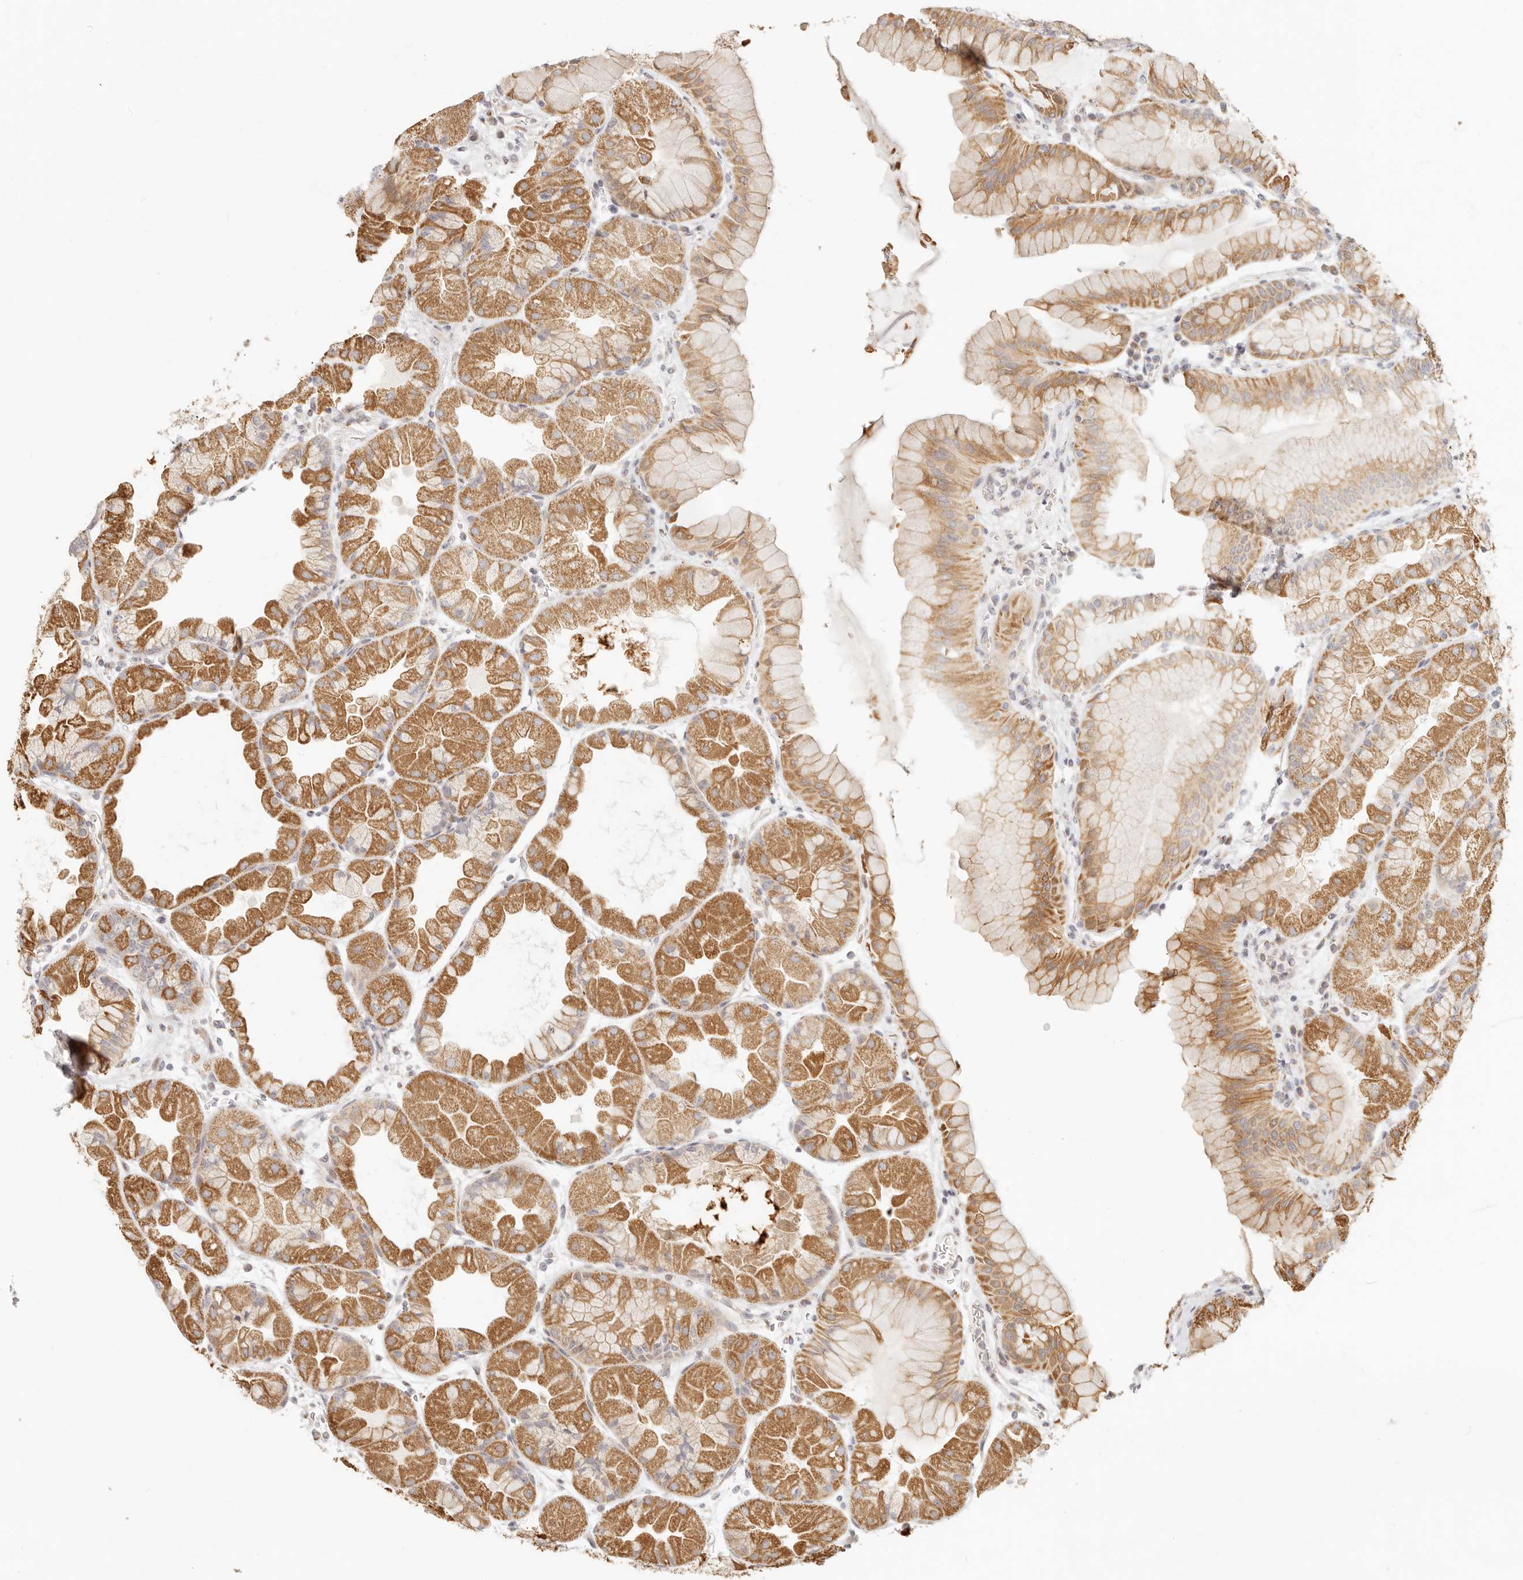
{"staining": {"intensity": "moderate", "quantity": ">75%", "location": "cytoplasmic/membranous"}, "tissue": "stomach", "cell_type": "Glandular cells", "image_type": "normal", "snomed": [{"axis": "morphology", "description": "Normal tissue, NOS"}, {"axis": "topography", "description": "Stomach, upper"}], "caption": "Immunohistochemical staining of benign human stomach exhibits medium levels of moderate cytoplasmic/membranous staining in about >75% of glandular cells.", "gene": "FAM20B", "patient": {"sex": "male", "age": 47}}